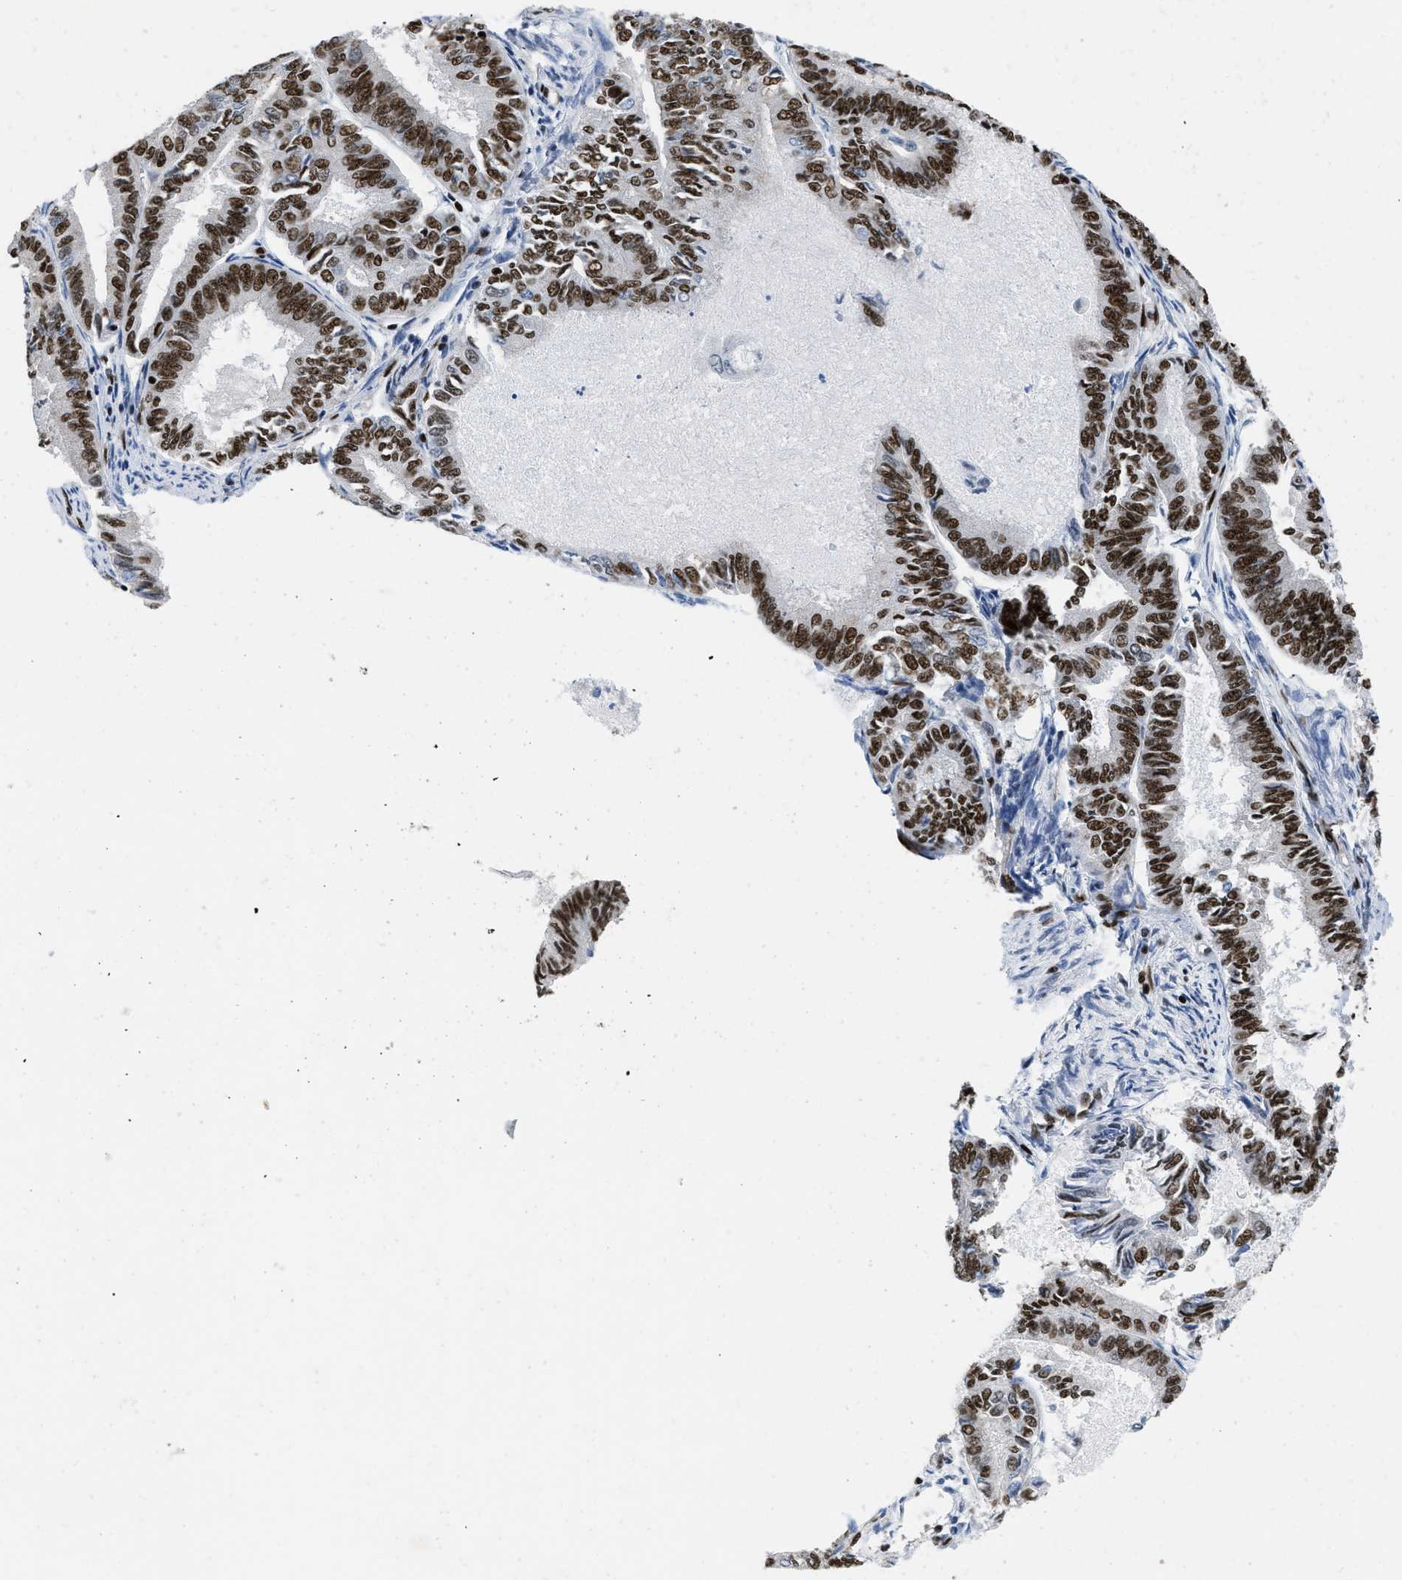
{"staining": {"intensity": "strong", "quantity": ">75%", "location": "nuclear"}, "tissue": "endometrial cancer", "cell_type": "Tumor cells", "image_type": "cancer", "snomed": [{"axis": "morphology", "description": "Adenocarcinoma, NOS"}, {"axis": "topography", "description": "Endometrium"}], "caption": "Immunohistochemistry (IHC) photomicrograph of human endometrial cancer (adenocarcinoma) stained for a protein (brown), which displays high levels of strong nuclear staining in about >75% of tumor cells.", "gene": "CREB1", "patient": {"sex": "female", "age": 86}}